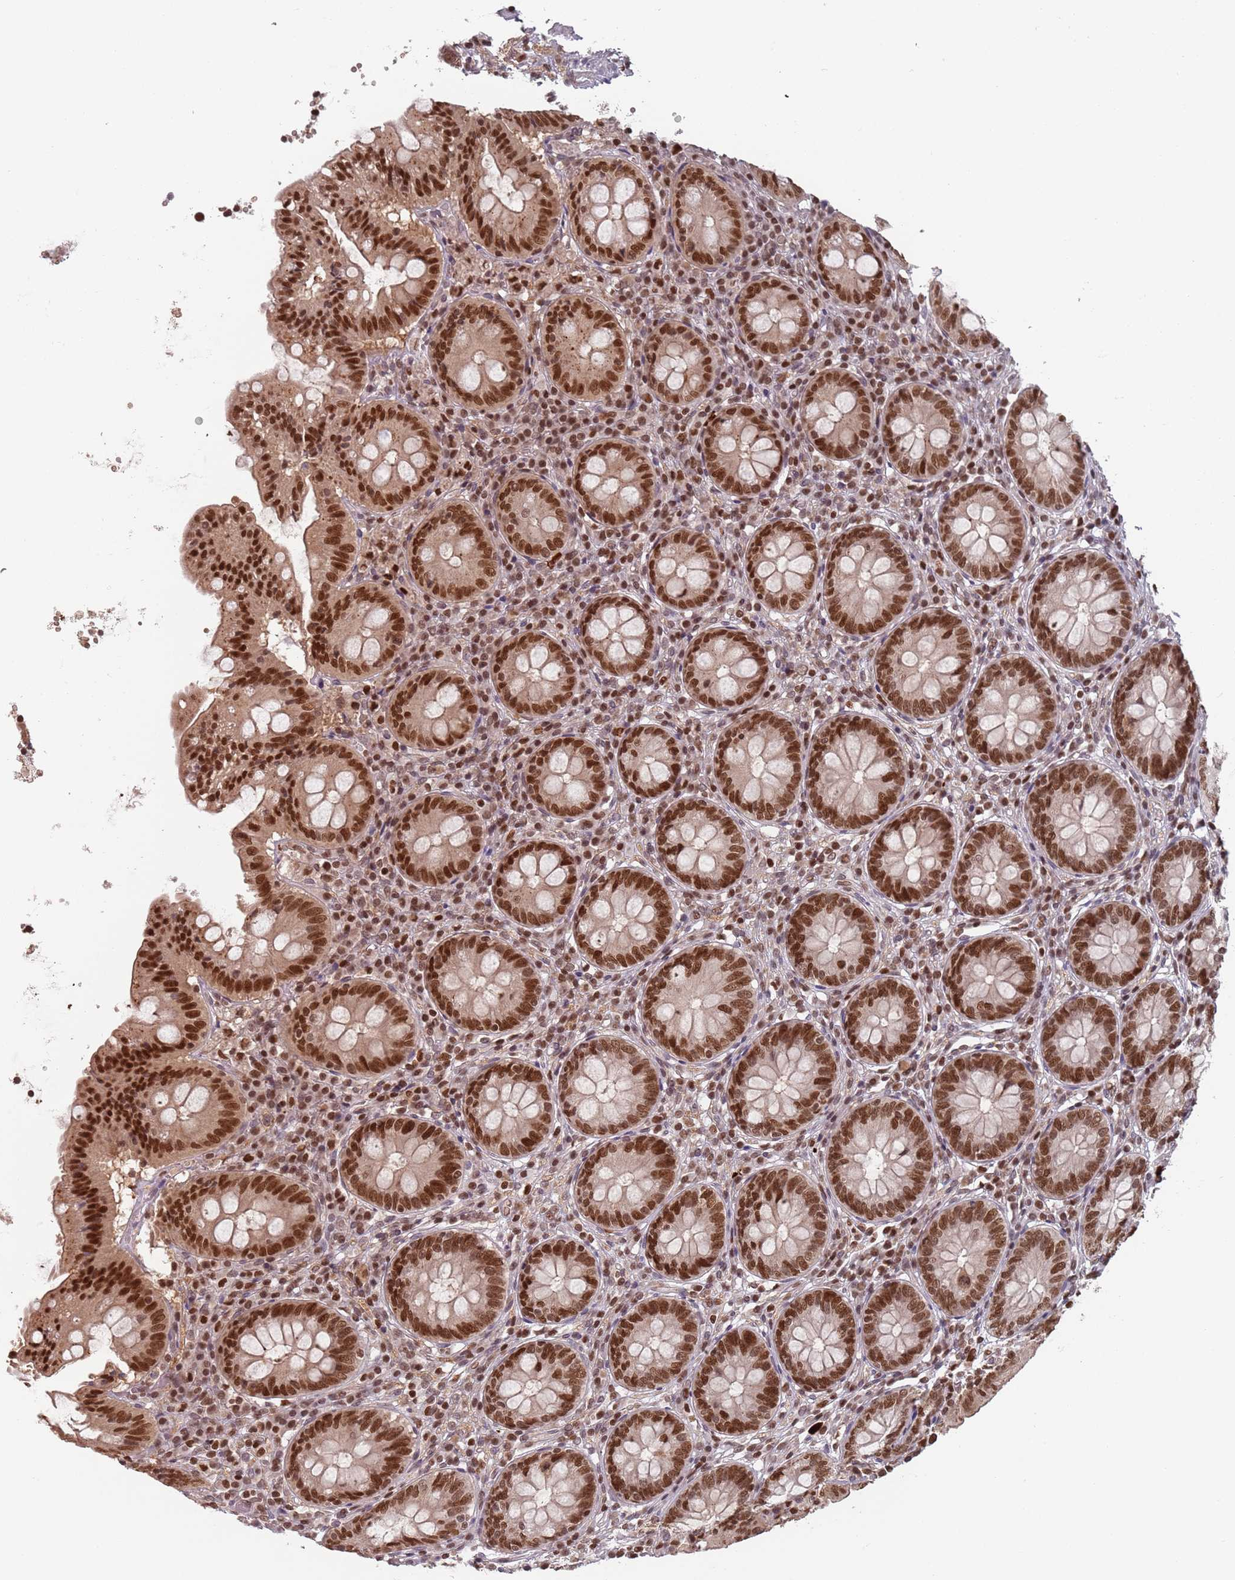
{"staining": {"intensity": "strong", "quantity": ">75%", "location": "nuclear"}, "tissue": "appendix", "cell_type": "Glandular cells", "image_type": "normal", "snomed": [{"axis": "morphology", "description": "Normal tissue, NOS"}, {"axis": "topography", "description": "Appendix"}], "caption": "A high-resolution histopathology image shows immunohistochemistry staining of benign appendix, which demonstrates strong nuclear positivity in about >75% of glandular cells. The staining was performed using DAB, with brown indicating positive protein expression. Nuclei are stained blue with hematoxylin.", "gene": "NUP50", "patient": {"sex": "female", "age": 54}}